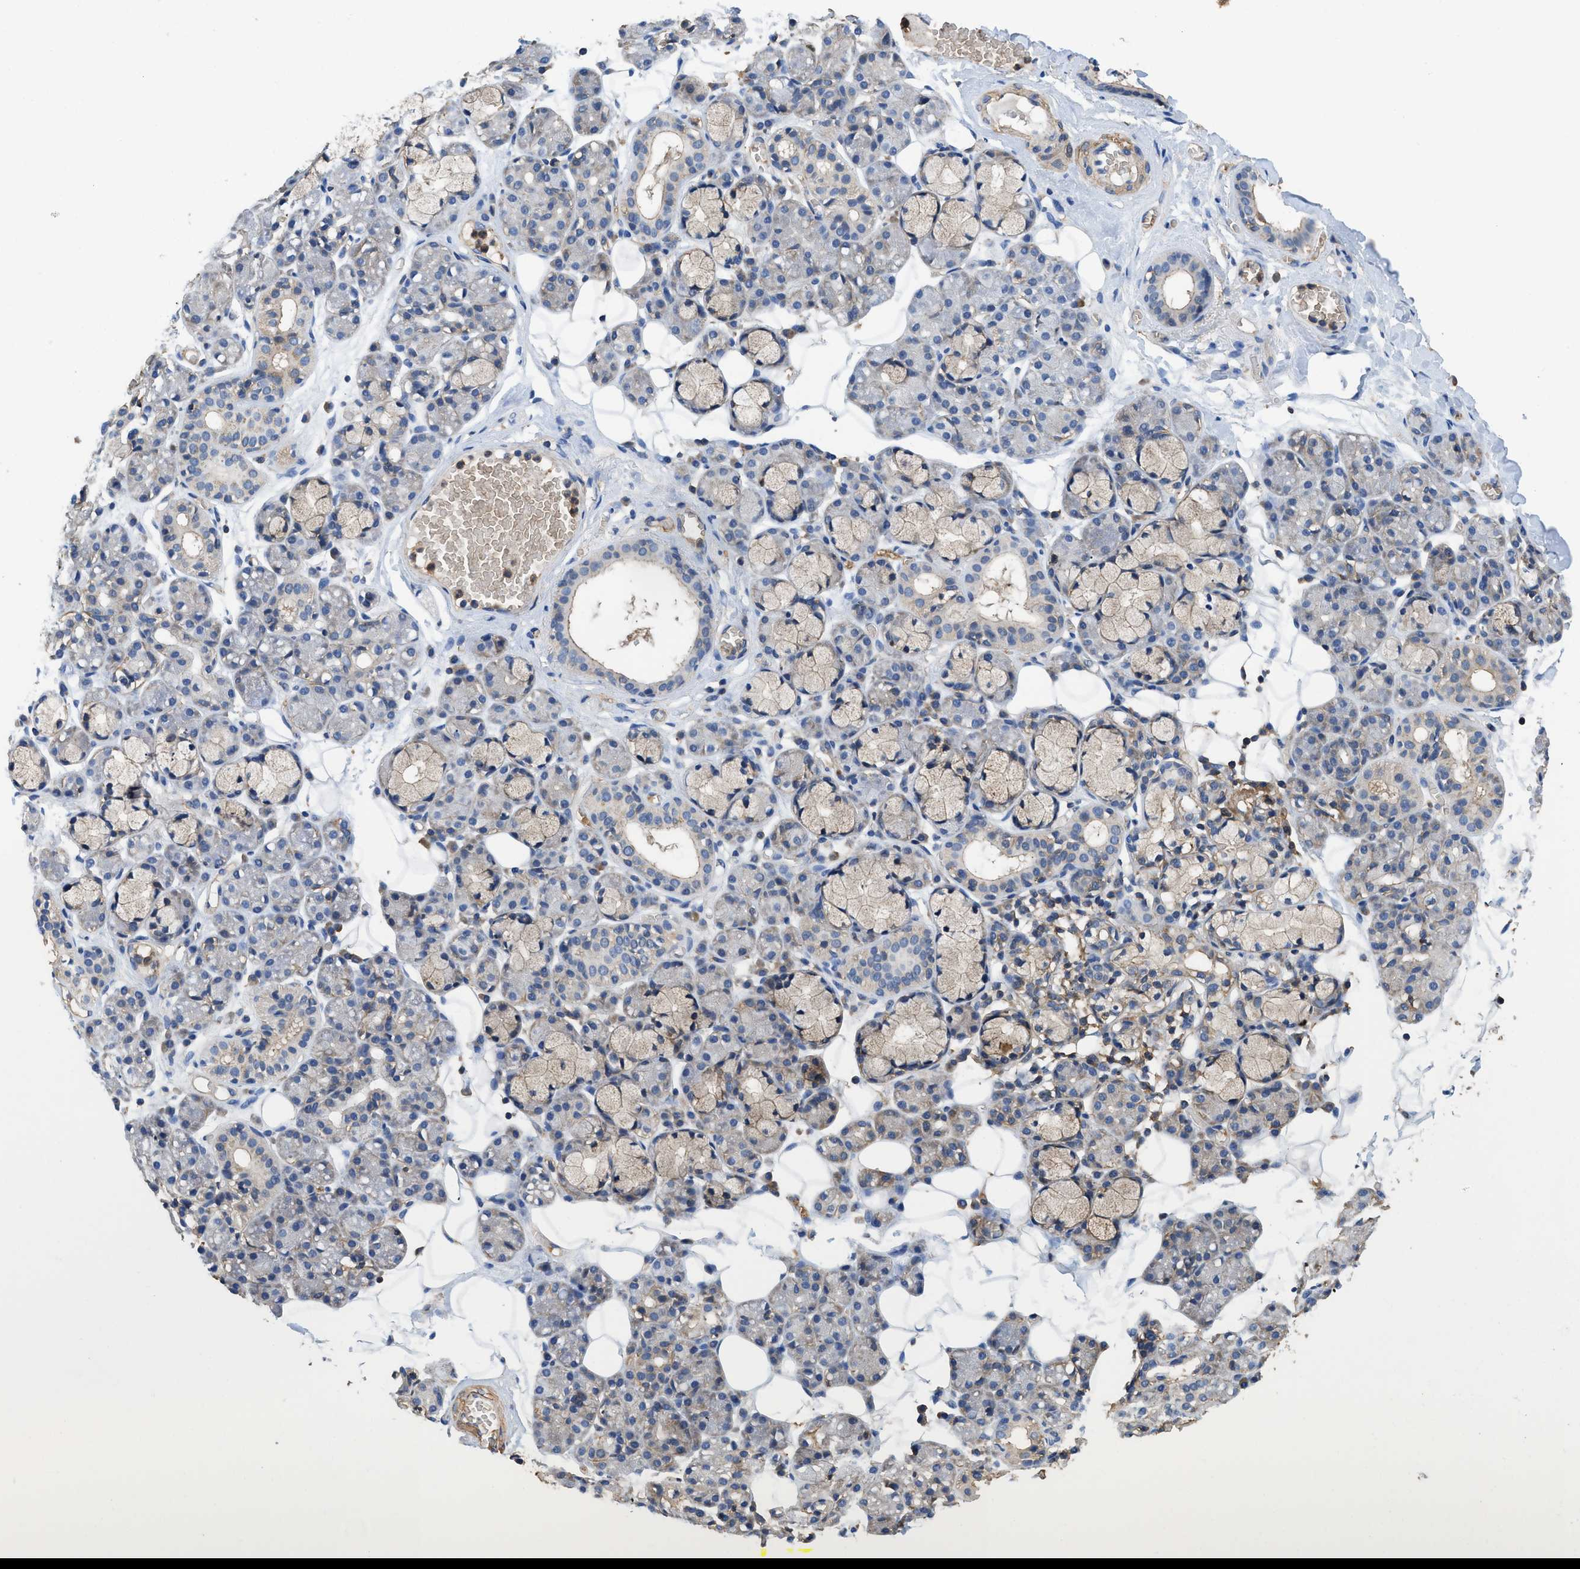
{"staining": {"intensity": "weak", "quantity": "<25%", "location": "cytoplasmic/membranous"}, "tissue": "salivary gland", "cell_type": "Glandular cells", "image_type": "normal", "snomed": [{"axis": "morphology", "description": "Normal tissue, NOS"}, {"axis": "topography", "description": "Salivary gland"}], "caption": "This is a histopathology image of immunohistochemistry staining of normal salivary gland, which shows no positivity in glandular cells.", "gene": "LINGO2", "patient": {"sex": "male", "age": 63}}